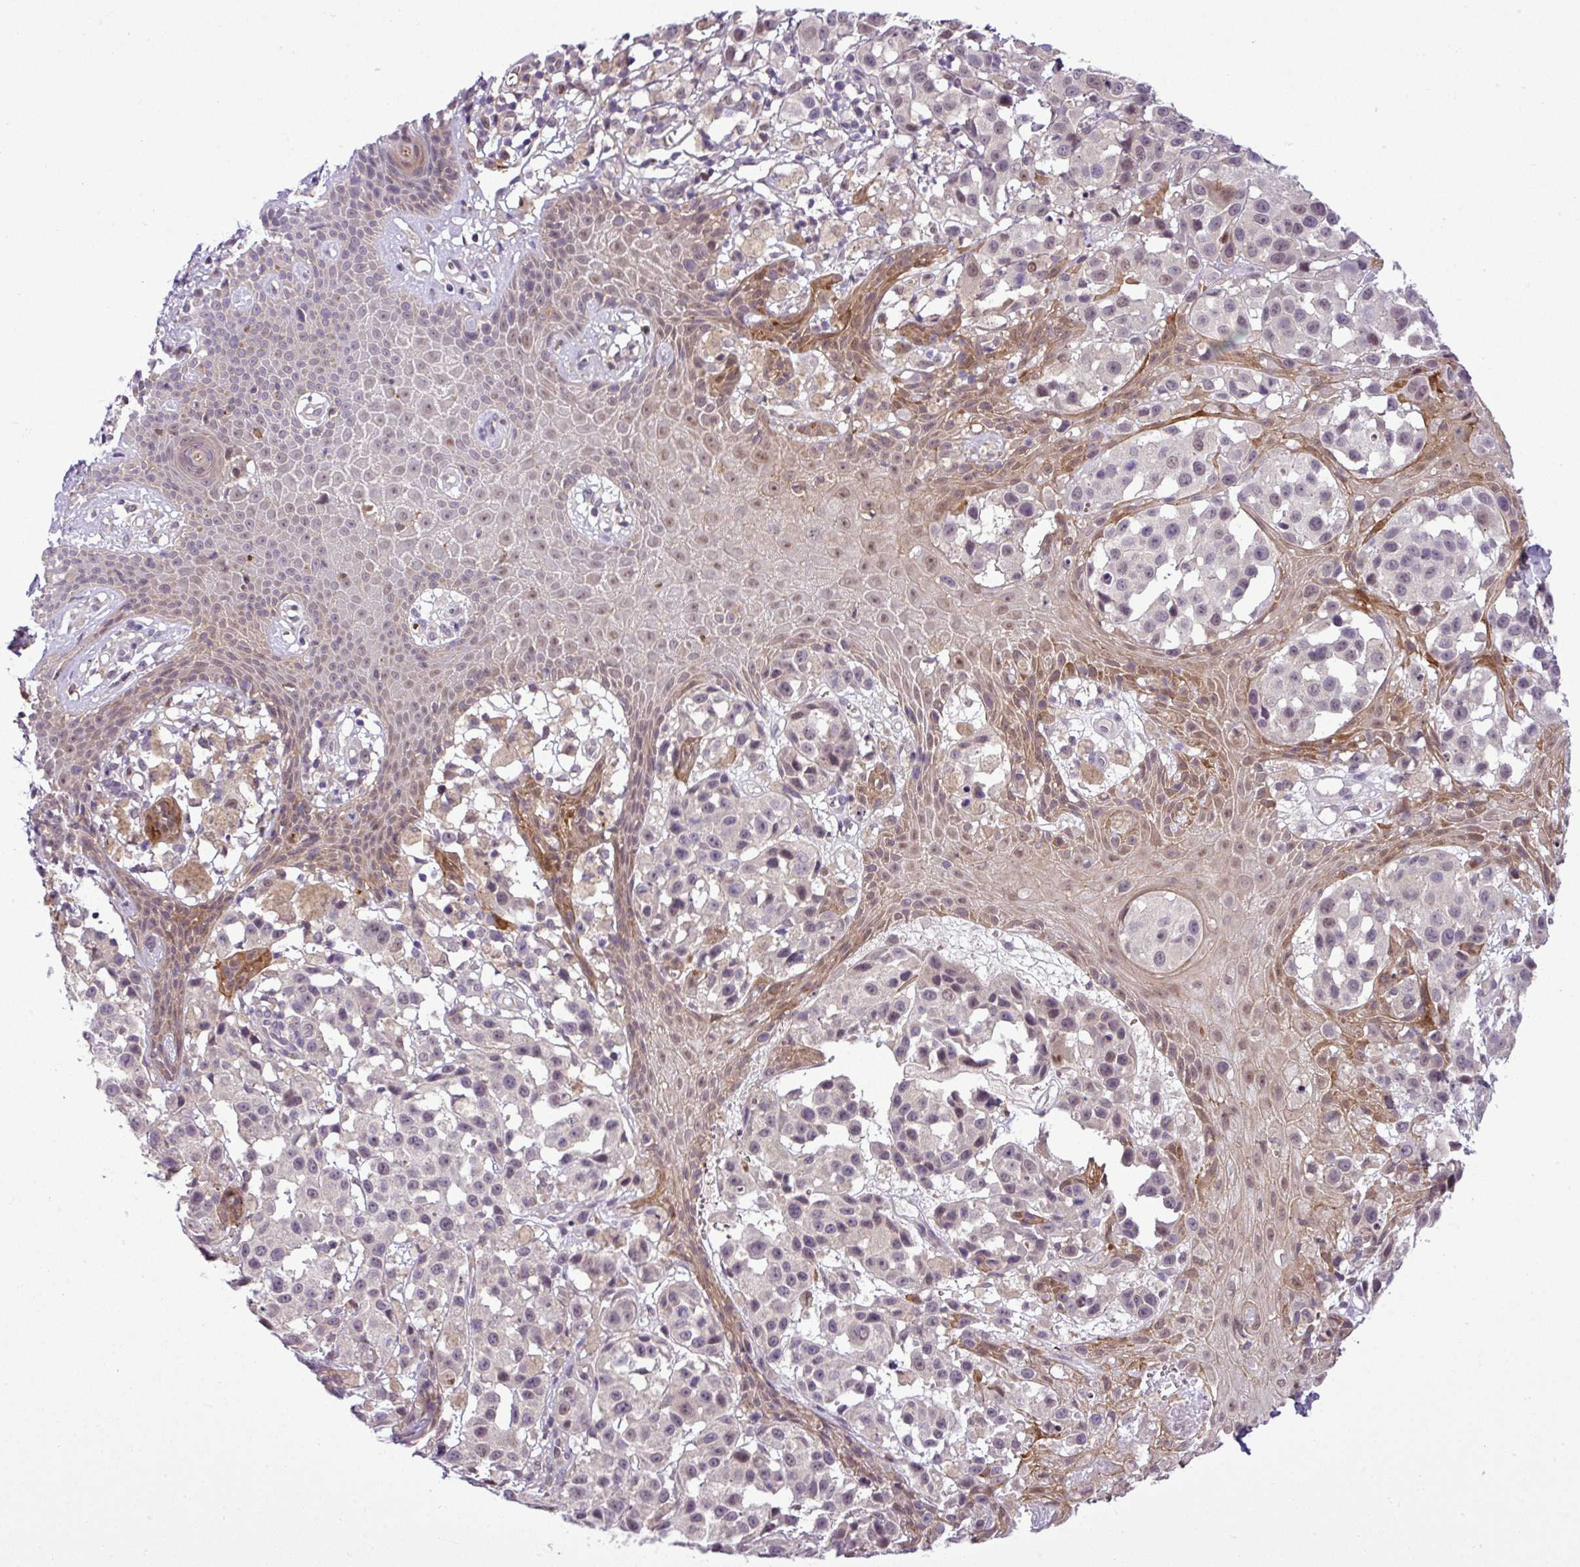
{"staining": {"intensity": "weak", "quantity": "<25%", "location": "nuclear"}, "tissue": "melanoma", "cell_type": "Tumor cells", "image_type": "cancer", "snomed": [{"axis": "morphology", "description": "Malignant melanoma, NOS"}, {"axis": "topography", "description": "Skin"}], "caption": "A photomicrograph of melanoma stained for a protein reveals no brown staining in tumor cells.", "gene": "NBEAL2", "patient": {"sex": "male", "age": 39}}